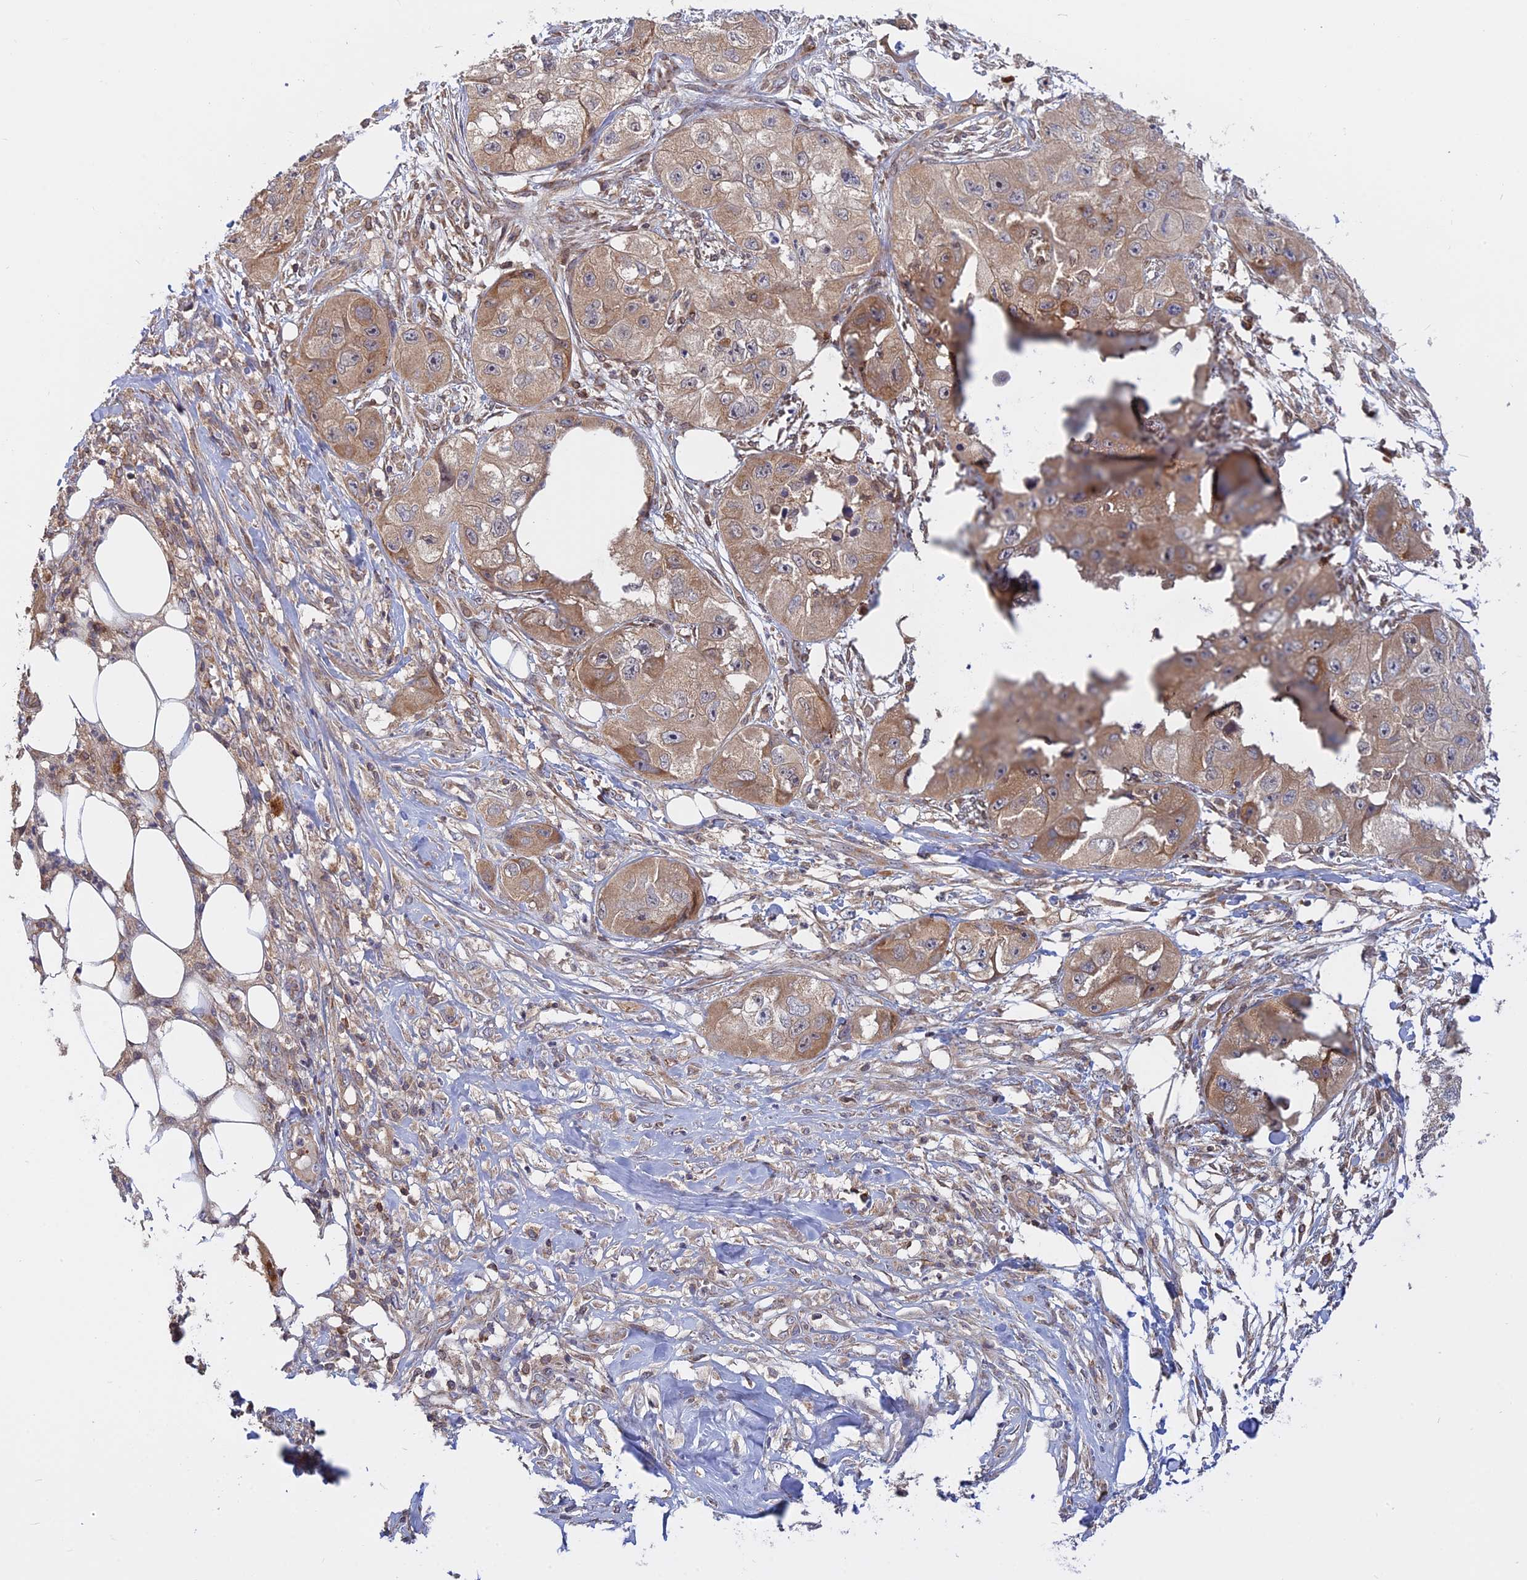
{"staining": {"intensity": "moderate", "quantity": ">75%", "location": "cytoplasmic/membranous"}, "tissue": "skin cancer", "cell_type": "Tumor cells", "image_type": "cancer", "snomed": [{"axis": "morphology", "description": "Squamous cell carcinoma, NOS"}, {"axis": "topography", "description": "Skin"}, {"axis": "topography", "description": "Subcutis"}], "caption": "Squamous cell carcinoma (skin) was stained to show a protein in brown. There is medium levels of moderate cytoplasmic/membranous expression in approximately >75% of tumor cells.", "gene": "IL21R", "patient": {"sex": "male", "age": 73}}